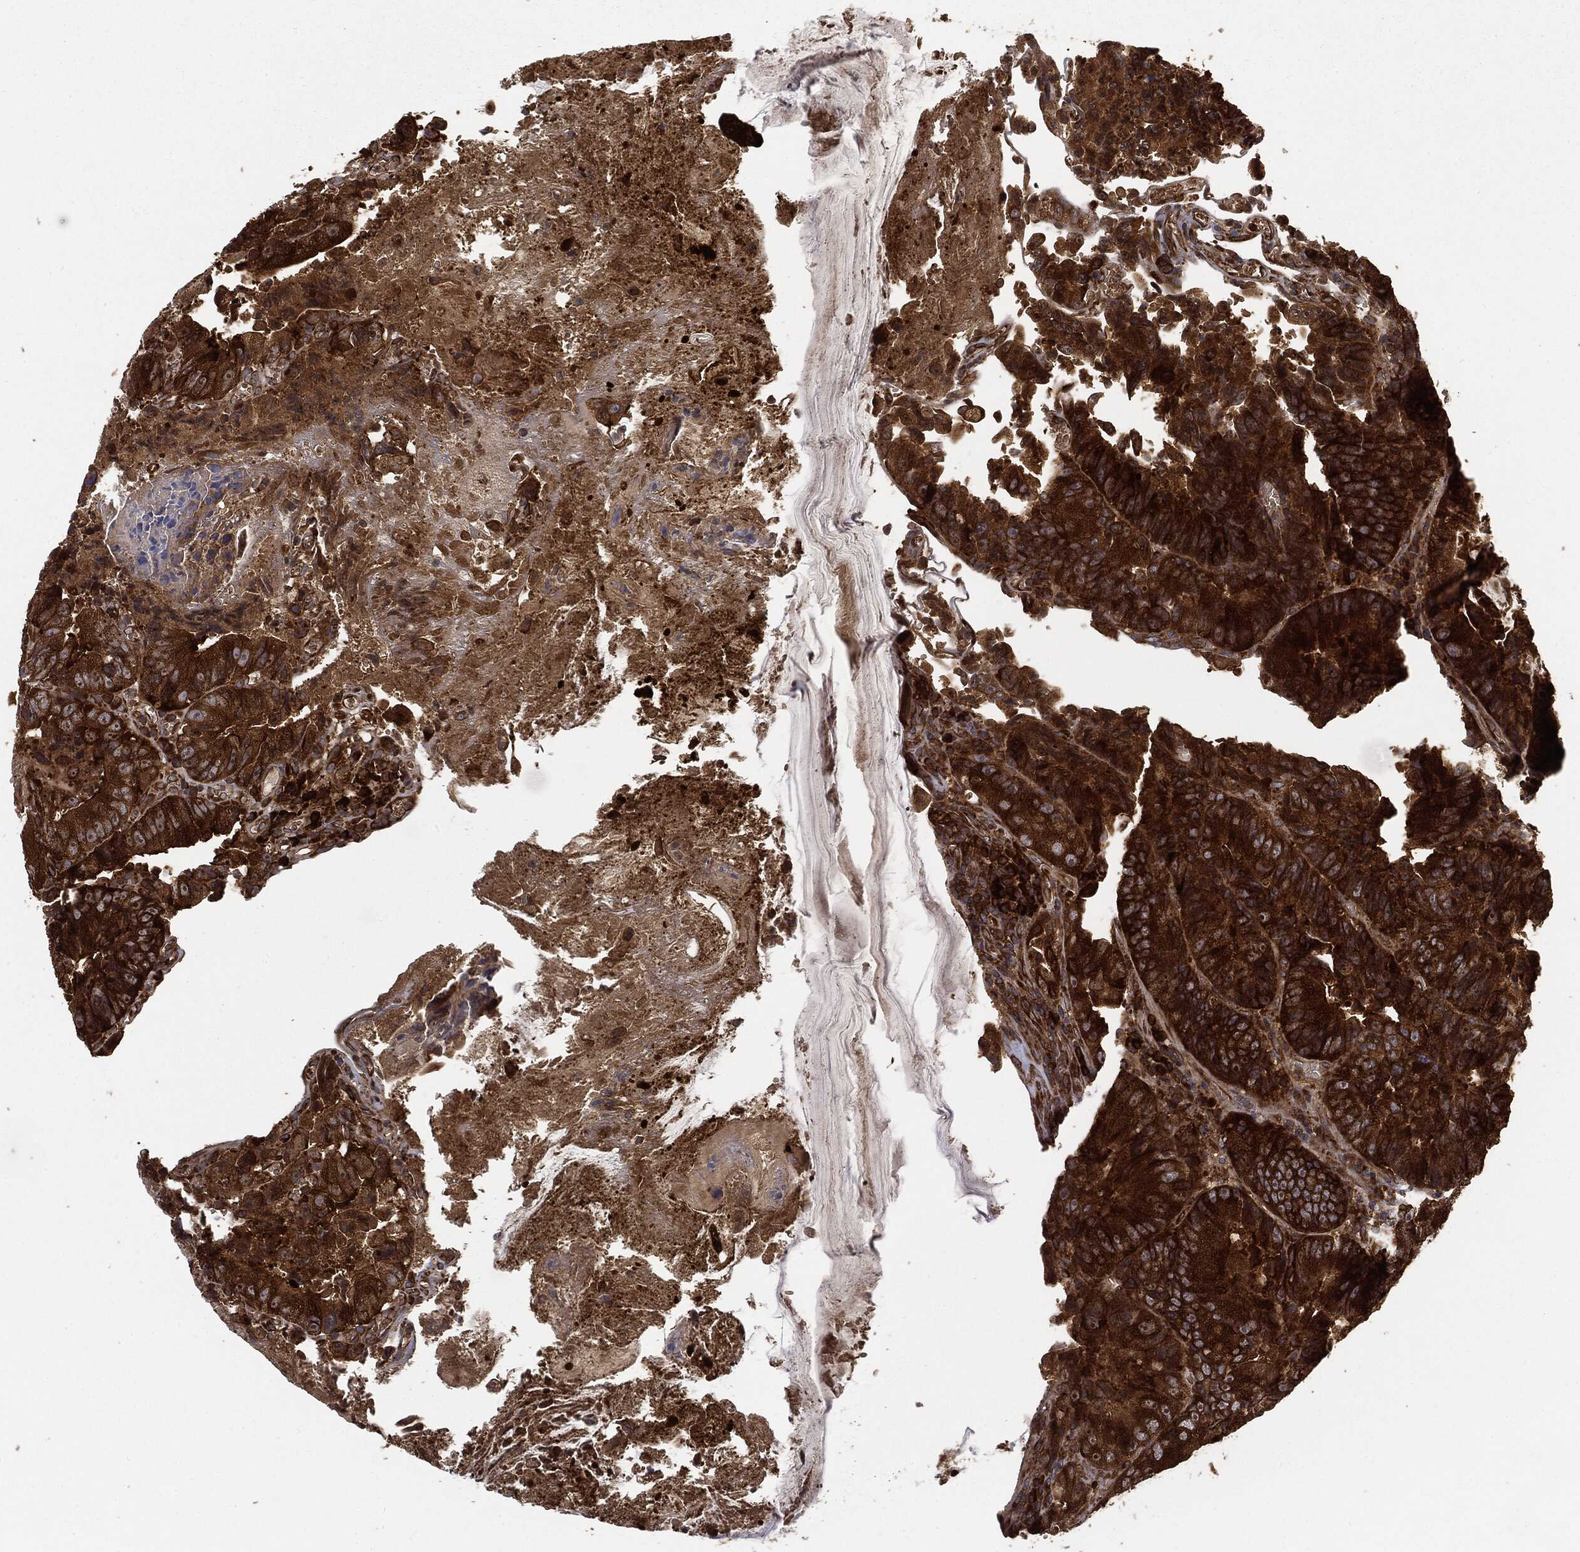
{"staining": {"intensity": "strong", "quantity": ">75%", "location": "cytoplasmic/membranous"}, "tissue": "colorectal cancer", "cell_type": "Tumor cells", "image_type": "cancer", "snomed": [{"axis": "morphology", "description": "Adenocarcinoma, NOS"}, {"axis": "topography", "description": "Colon"}], "caption": "A high-resolution histopathology image shows IHC staining of colorectal cancer, which demonstrates strong cytoplasmic/membranous expression in approximately >75% of tumor cells.", "gene": "EIF2AK2", "patient": {"sex": "female", "age": 86}}